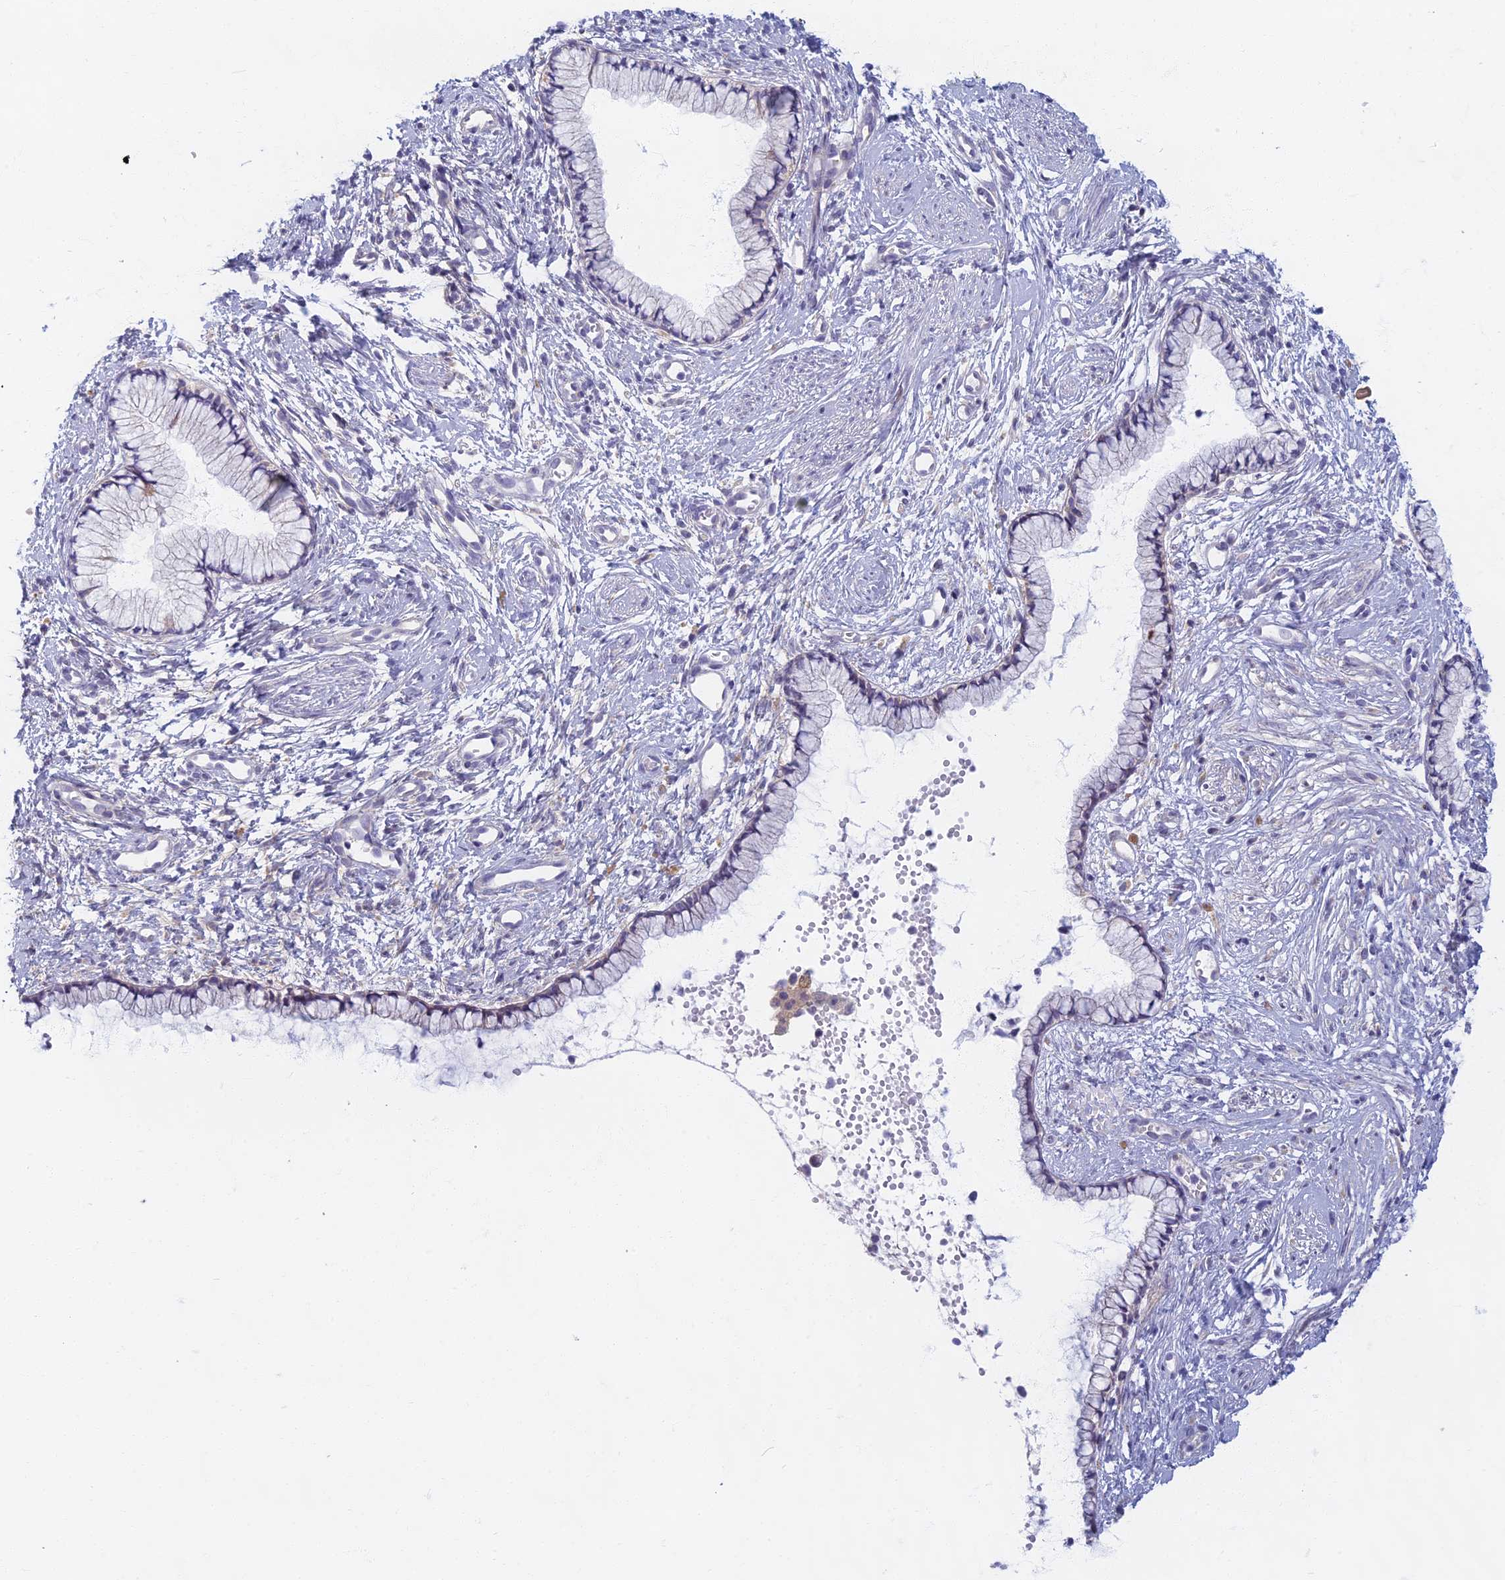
{"staining": {"intensity": "weak", "quantity": "<25%", "location": "cytoplasmic/membranous"}, "tissue": "cervix", "cell_type": "Glandular cells", "image_type": "normal", "snomed": [{"axis": "morphology", "description": "Normal tissue, NOS"}, {"axis": "topography", "description": "Cervix"}], "caption": "The image shows no significant positivity in glandular cells of cervix.", "gene": "DDX51", "patient": {"sex": "female", "age": 57}}